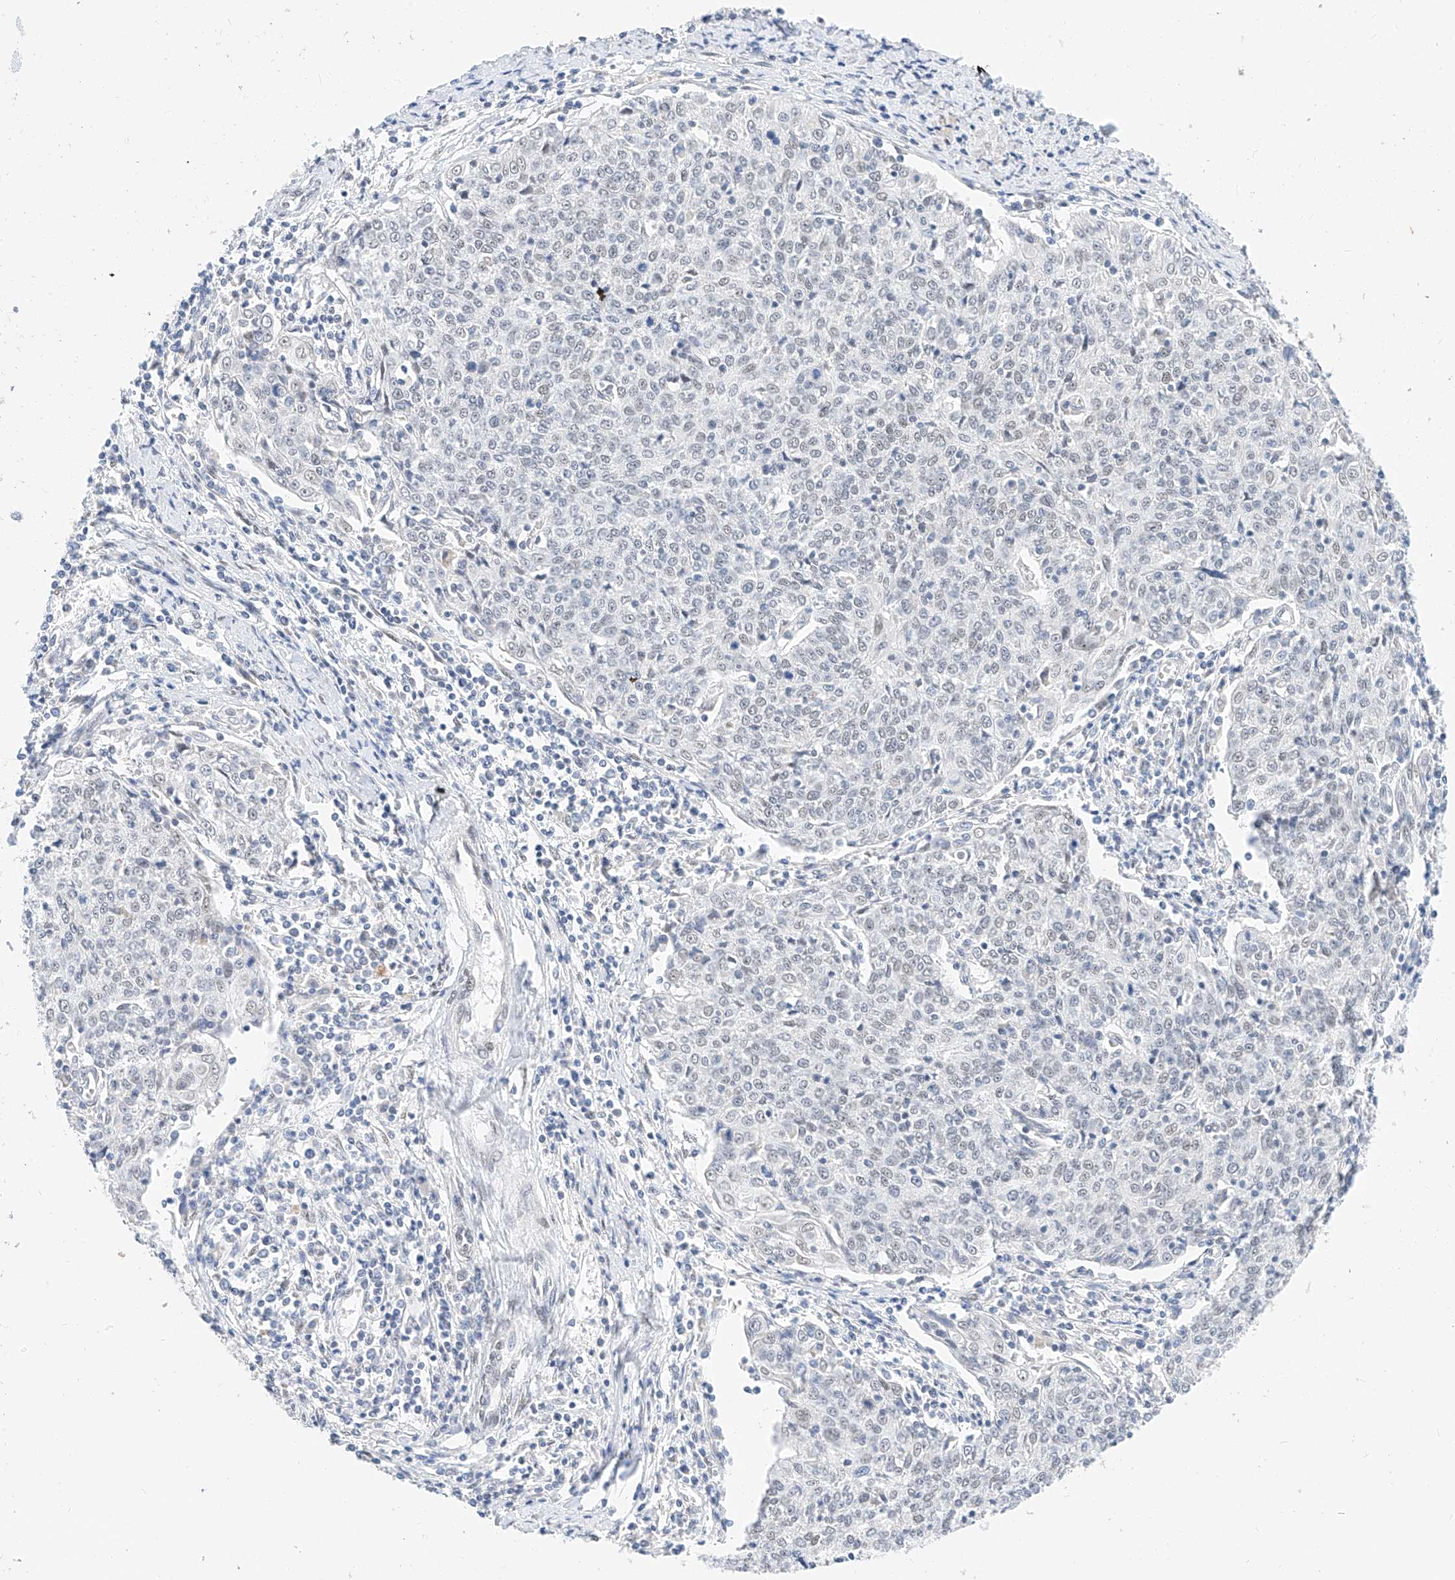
{"staining": {"intensity": "negative", "quantity": "none", "location": "none"}, "tissue": "cervical cancer", "cell_type": "Tumor cells", "image_type": "cancer", "snomed": [{"axis": "morphology", "description": "Squamous cell carcinoma, NOS"}, {"axis": "topography", "description": "Cervix"}], "caption": "IHC photomicrograph of neoplastic tissue: cervical squamous cell carcinoma stained with DAB exhibits no significant protein staining in tumor cells.", "gene": "KCNJ1", "patient": {"sex": "female", "age": 48}}